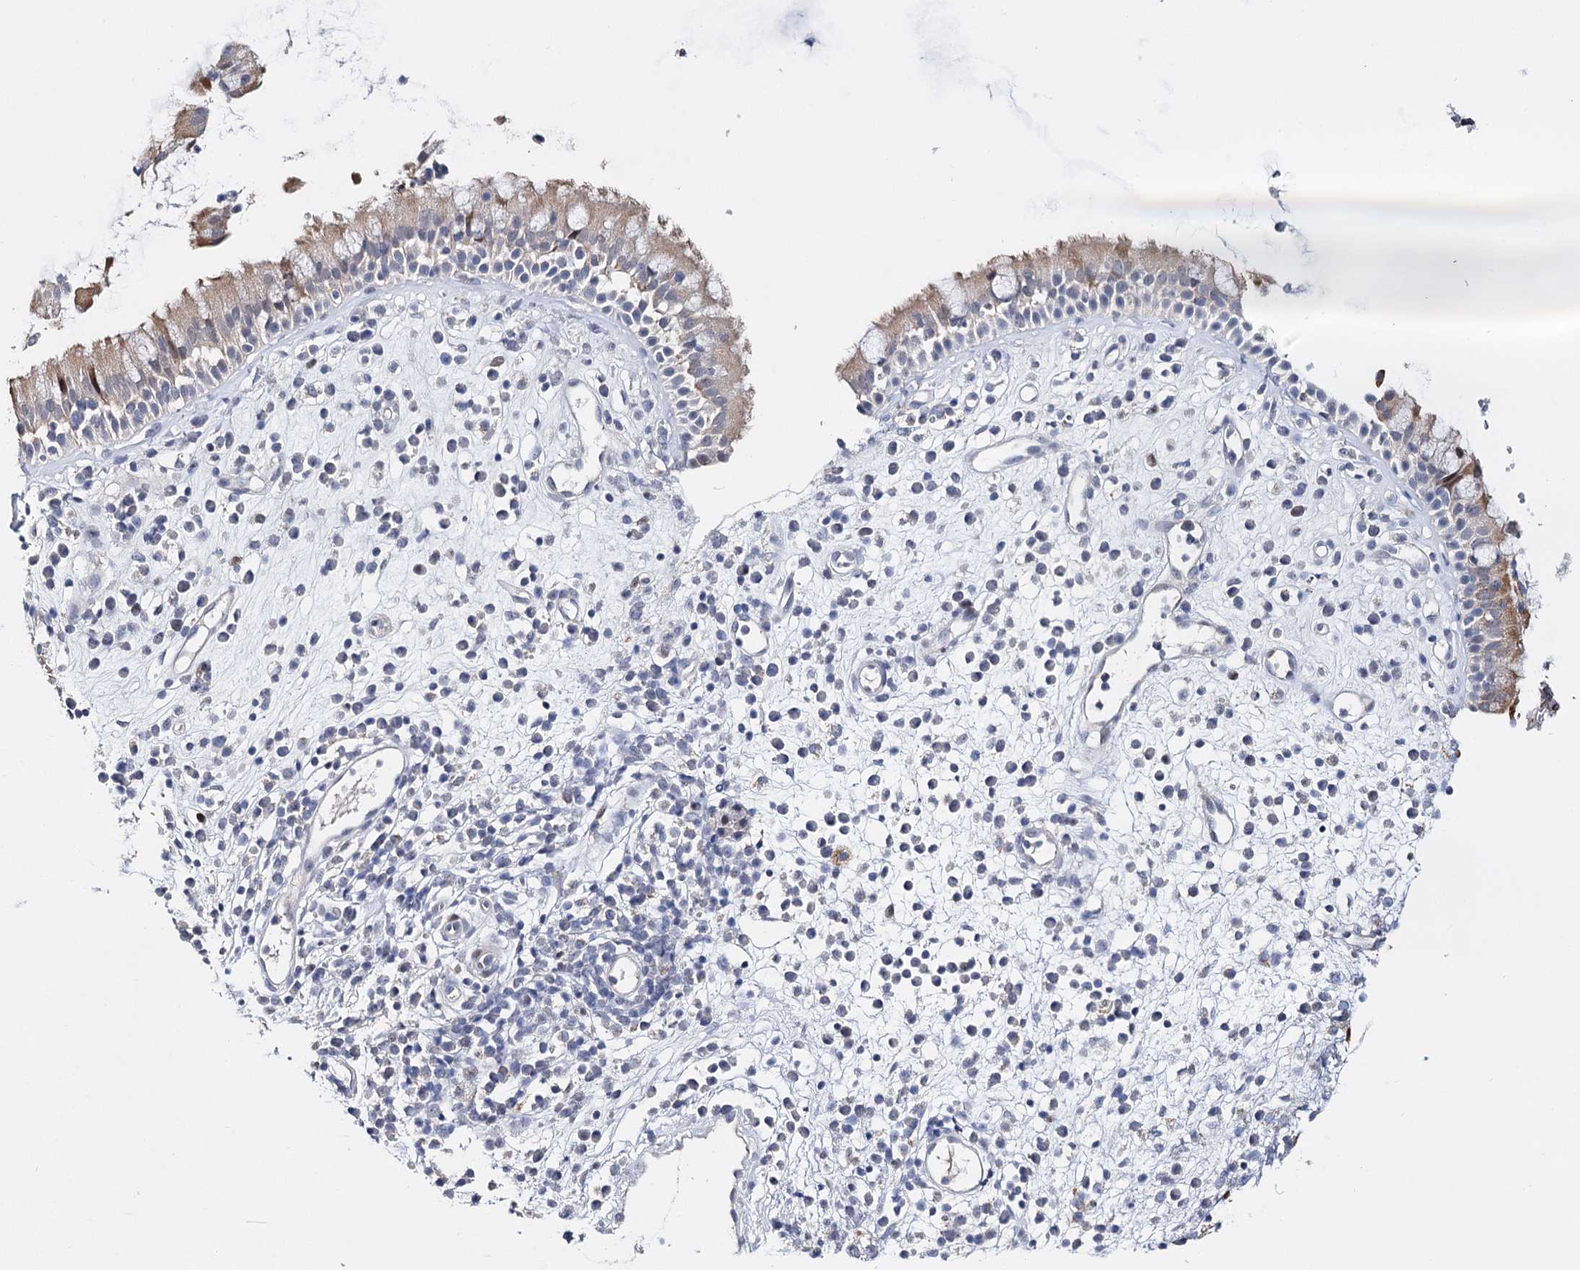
{"staining": {"intensity": "weak", "quantity": ">75%", "location": "cytoplasmic/membranous"}, "tissue": "nasopharynx", "cell_type": "Respiratory epithelial cells", "image_type": "normal", "snomed": [{"axis": "morphology", "description": "Normal tissue, NOS"}, {"axis": "morphology", "description": "Inflammation, NOS"}, {"axis": "topography", "description": "Nasopharynx"}], "caption": "Immunohistochemistry (IHC) image of benign nasopharynx: human nasopharynx stained using immunohistochemistry (IHC) displays low levels of weak protein expression localized specifically in the cytoplasmic/membranous of respiratory epithelial cells, appearing as a cytoplasmic/membranous brown color.", "gene": "CFAP46", "patient": {"sex": "male", "age": 29}}